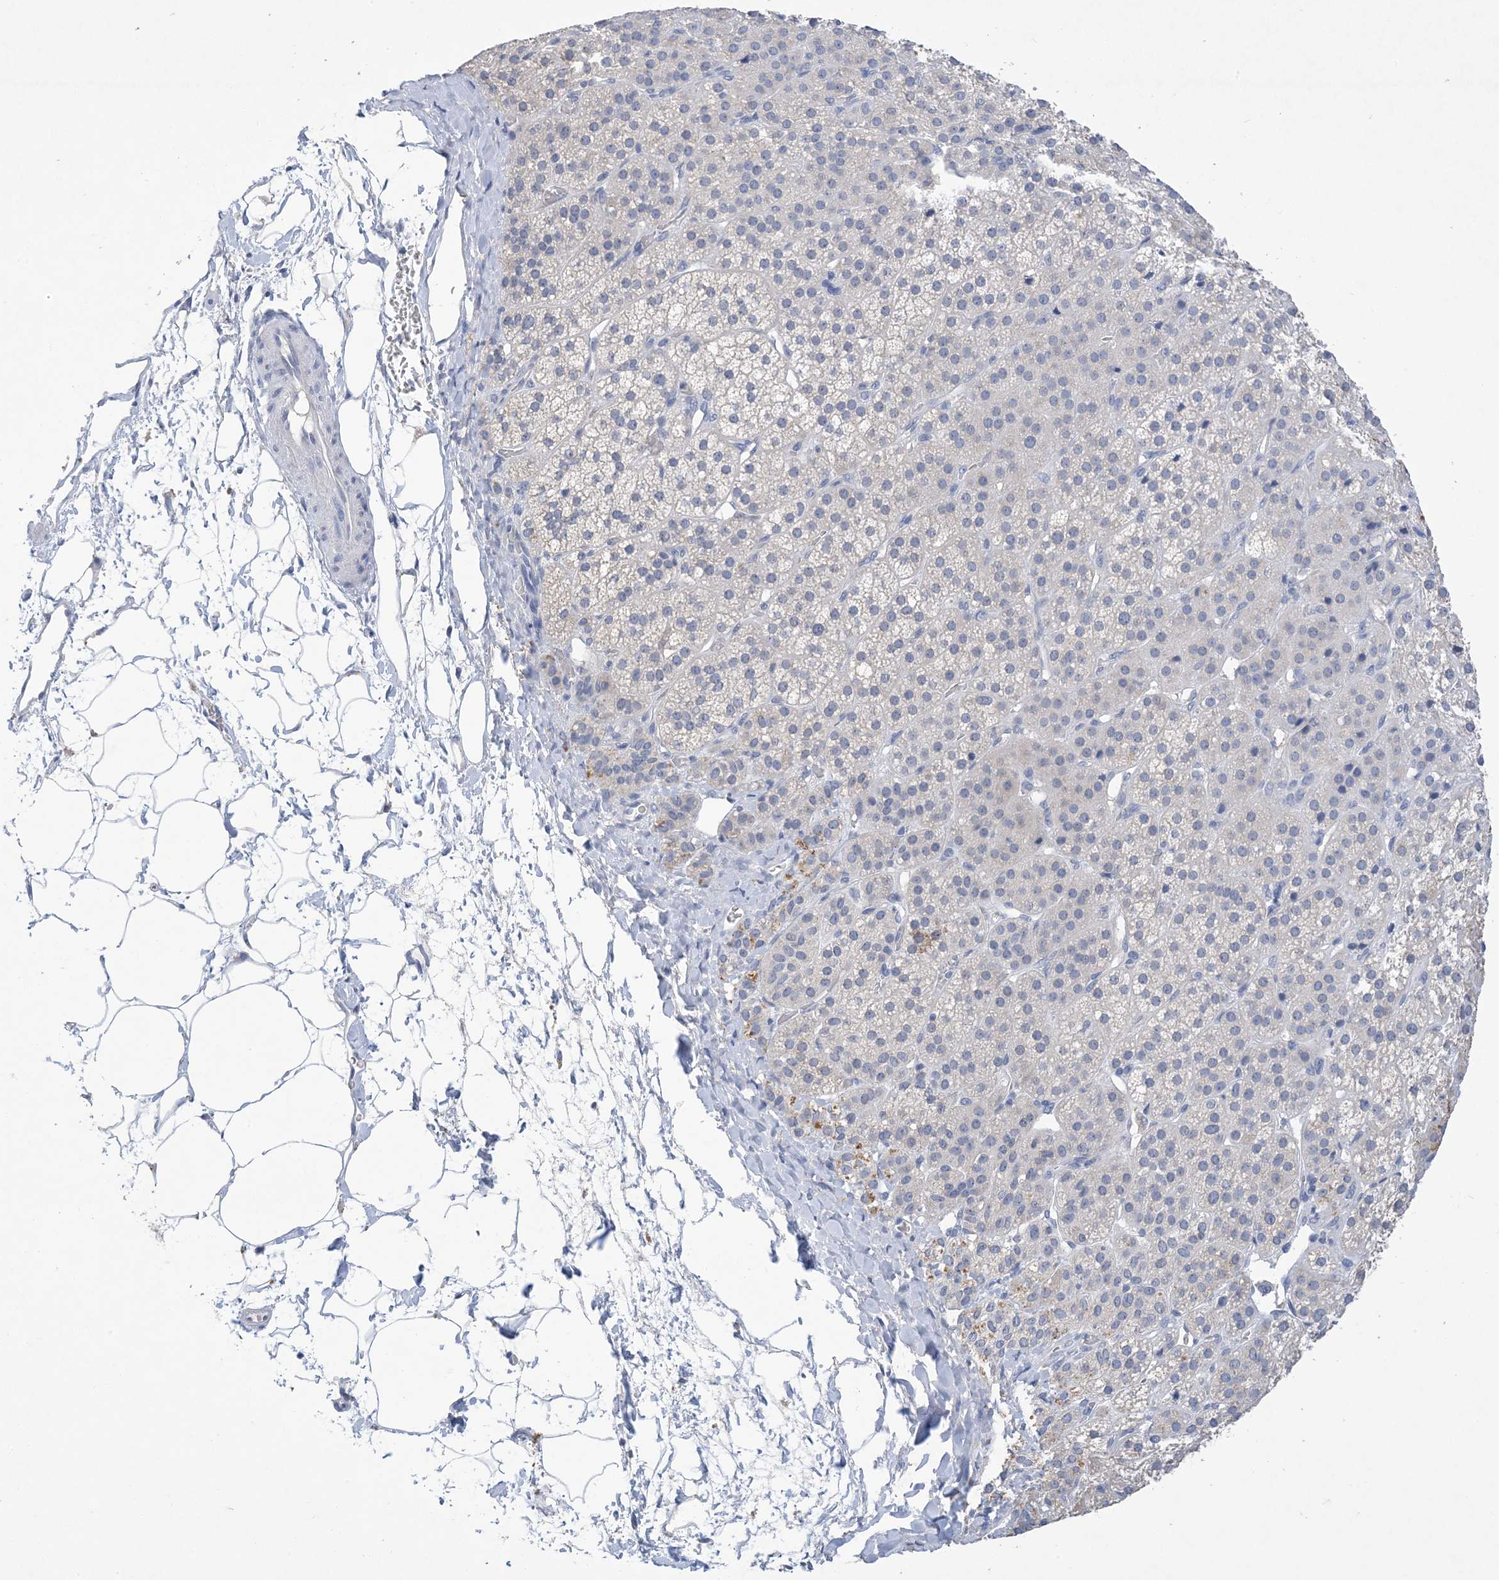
{"staining": {"intensity": "moderate", "quantity": "25%-75%", "location": "cytoplasmic/membranous"}, "tissue": "adrenal gland", "cell_type": "Glandular cells", "image_type": "normal", "snomed": [{"axis": "morphology", "description": "Normal tissue, NOS"}, {"axis": "topography", "description": "Adrenal gland"}], "caption": "Human adrenal gland stained with a protein marker reveals moderate staining in glandular cells.", "gene": "DSC3", "patient": {"sex": "female", "age": 57}}